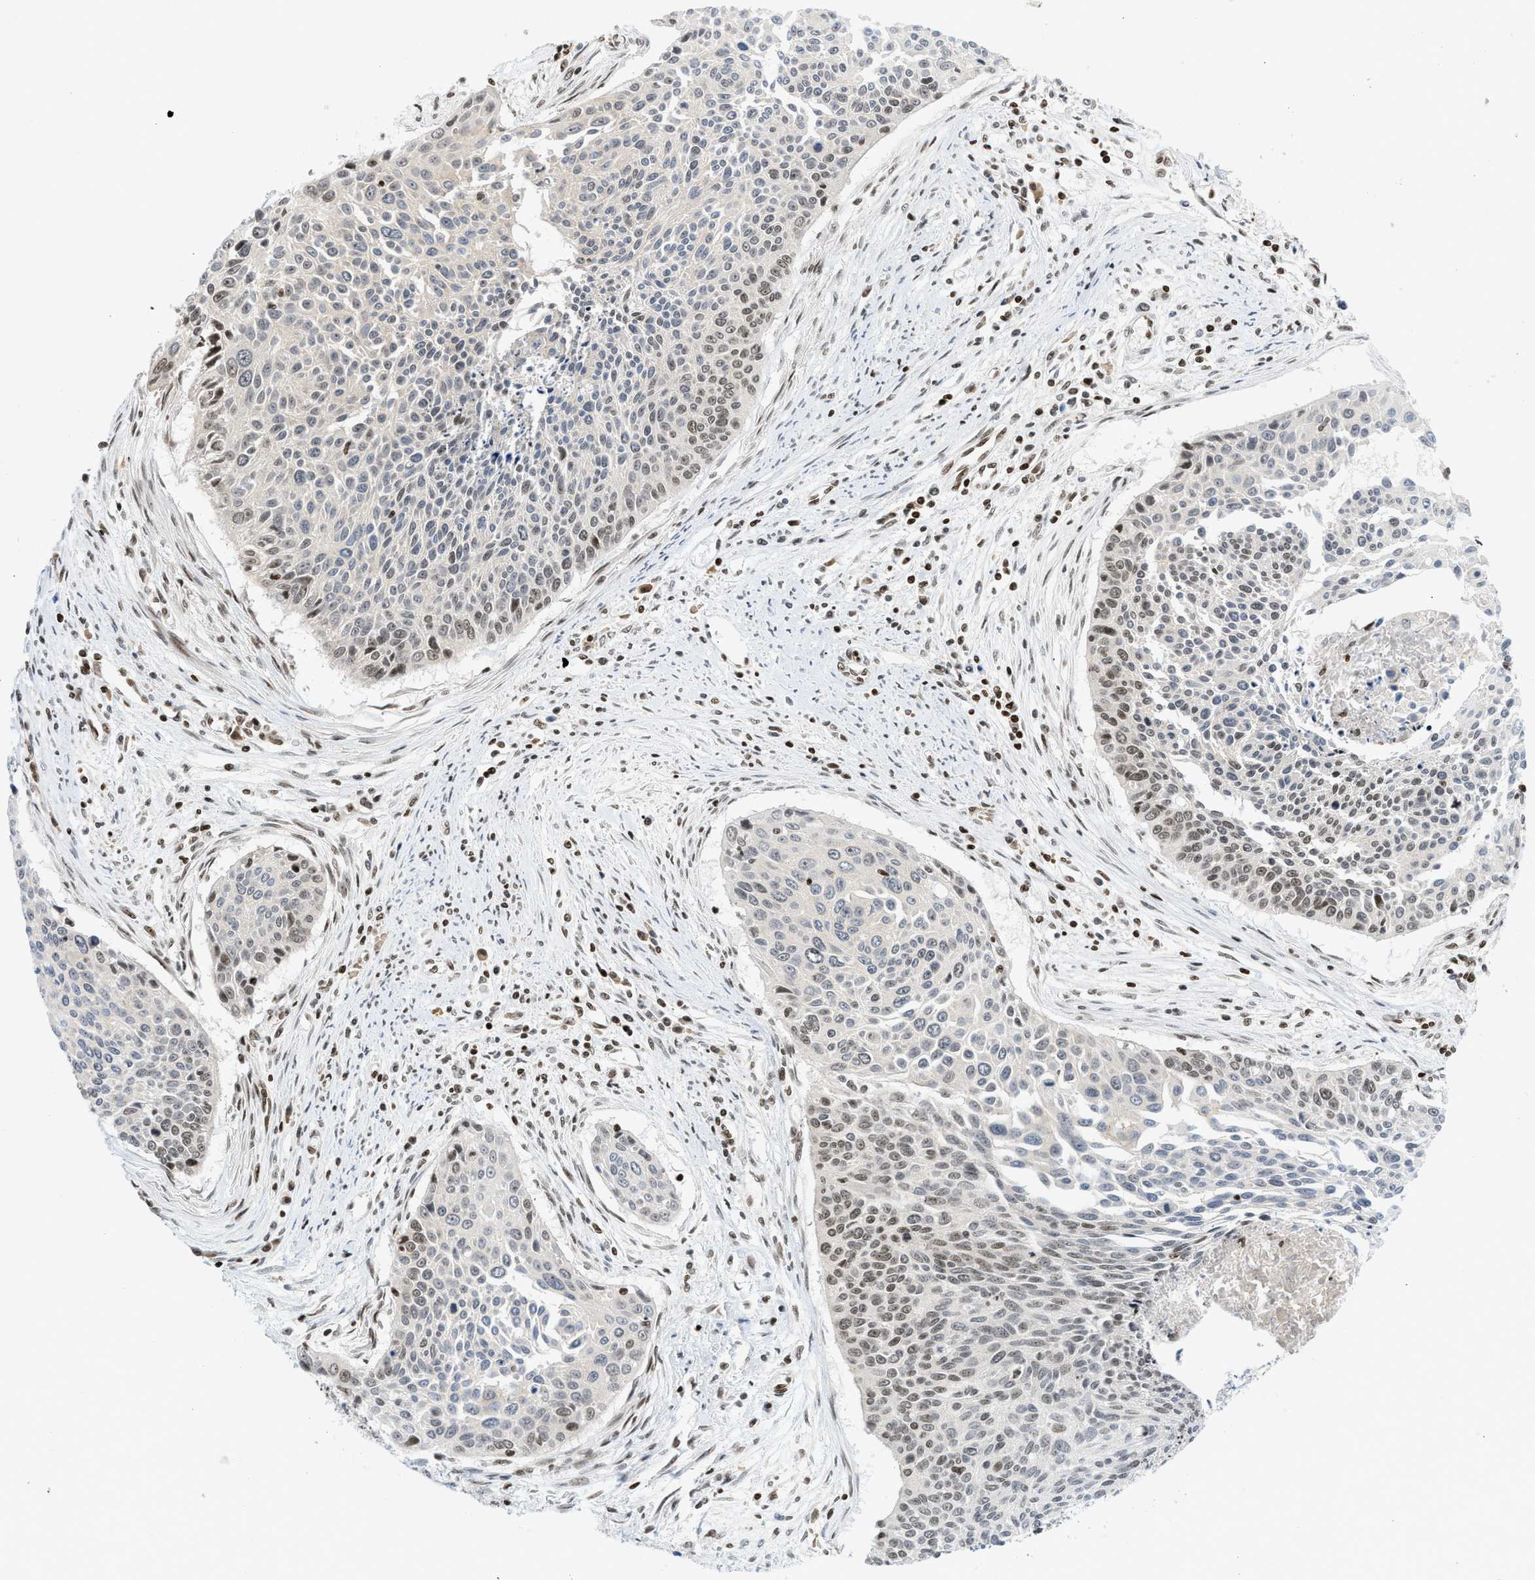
{"staining": {"intensity": "moderate", "quantity": "25%-75%", "location": "nuclear"}, "tissue": "cervical cancer", "cell_type": "Tumor cells", "image_type": "cancer", "snomed": [{"axis": "morphology", "description": "Squamous cell carcinoma, NOS"}, {"axis": "topography", "description": "Cervix"}], "caption": "High-power microscopy captured an immunohistochemistry histopathology image of cervical cancer, revealing moderate nuclear positivity in about 25%-75% of tumor cells. (Stains: DAB (3,3'-diaminobenzidine) in brown, nuclei in blue, Microscopy: brightfield microscopy at high magnification).", "gene": "ZNF22", "patient": {"sex": "female", "age": 55}}